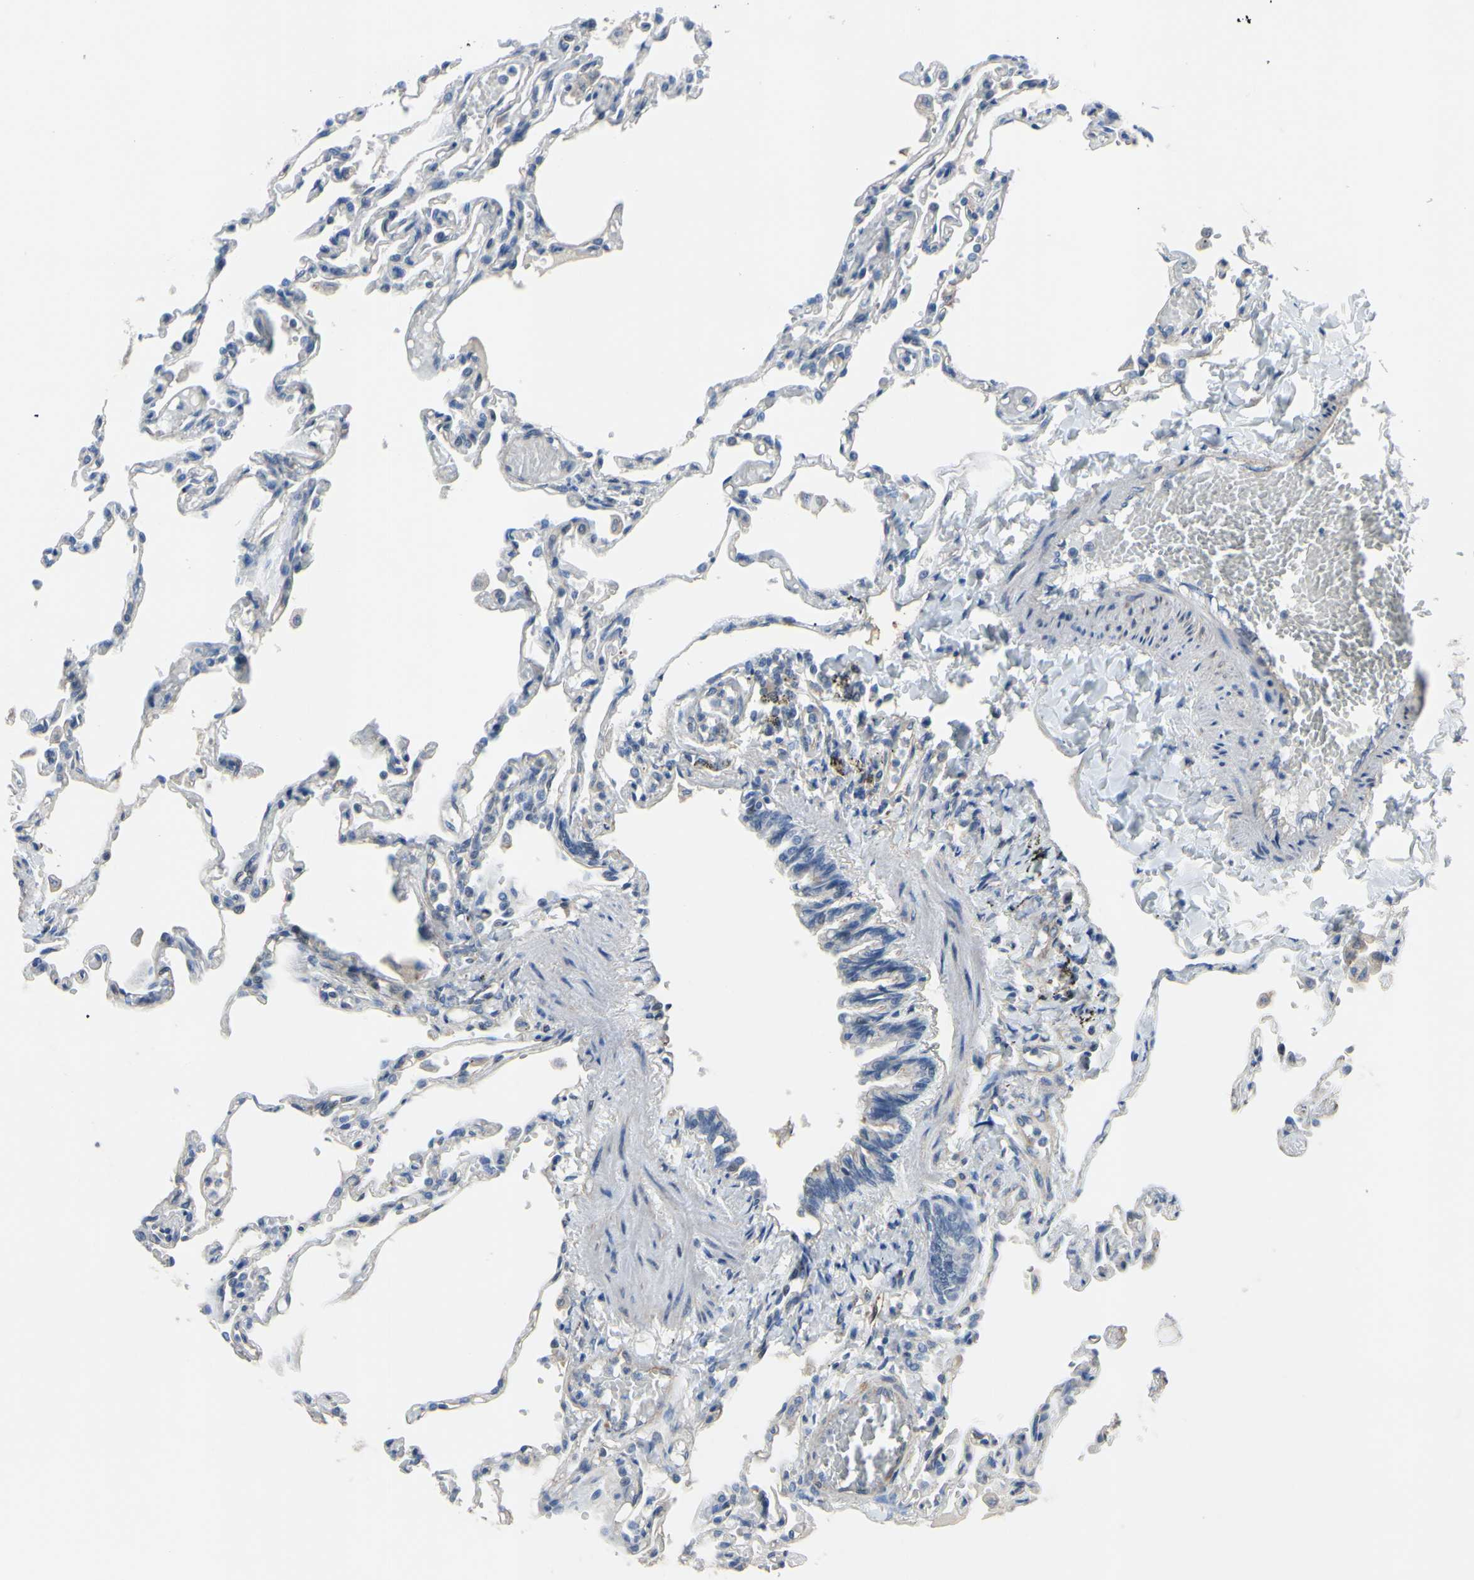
{"staining": {"intensity": "negative", "quantity": "none", "location": "none"}, "tissue": "lung", "cell_type": "Alveolar cells", "image_type": "normal", "snomed": [{"axis": "morphology", "description": "Normal tissue, NOS"}, {"axis": "topography", "description": "Lung"}], "caption": "Image shows no protein expression in alveolar cells of benign lung. The staining is performed using DAB (3,3'-diaminobenzidine) brown chromogen with nuclei counter-stained in using hematoxylin.", "gene": "LHX9", "patient": {"sex": "male", "age": 21}}